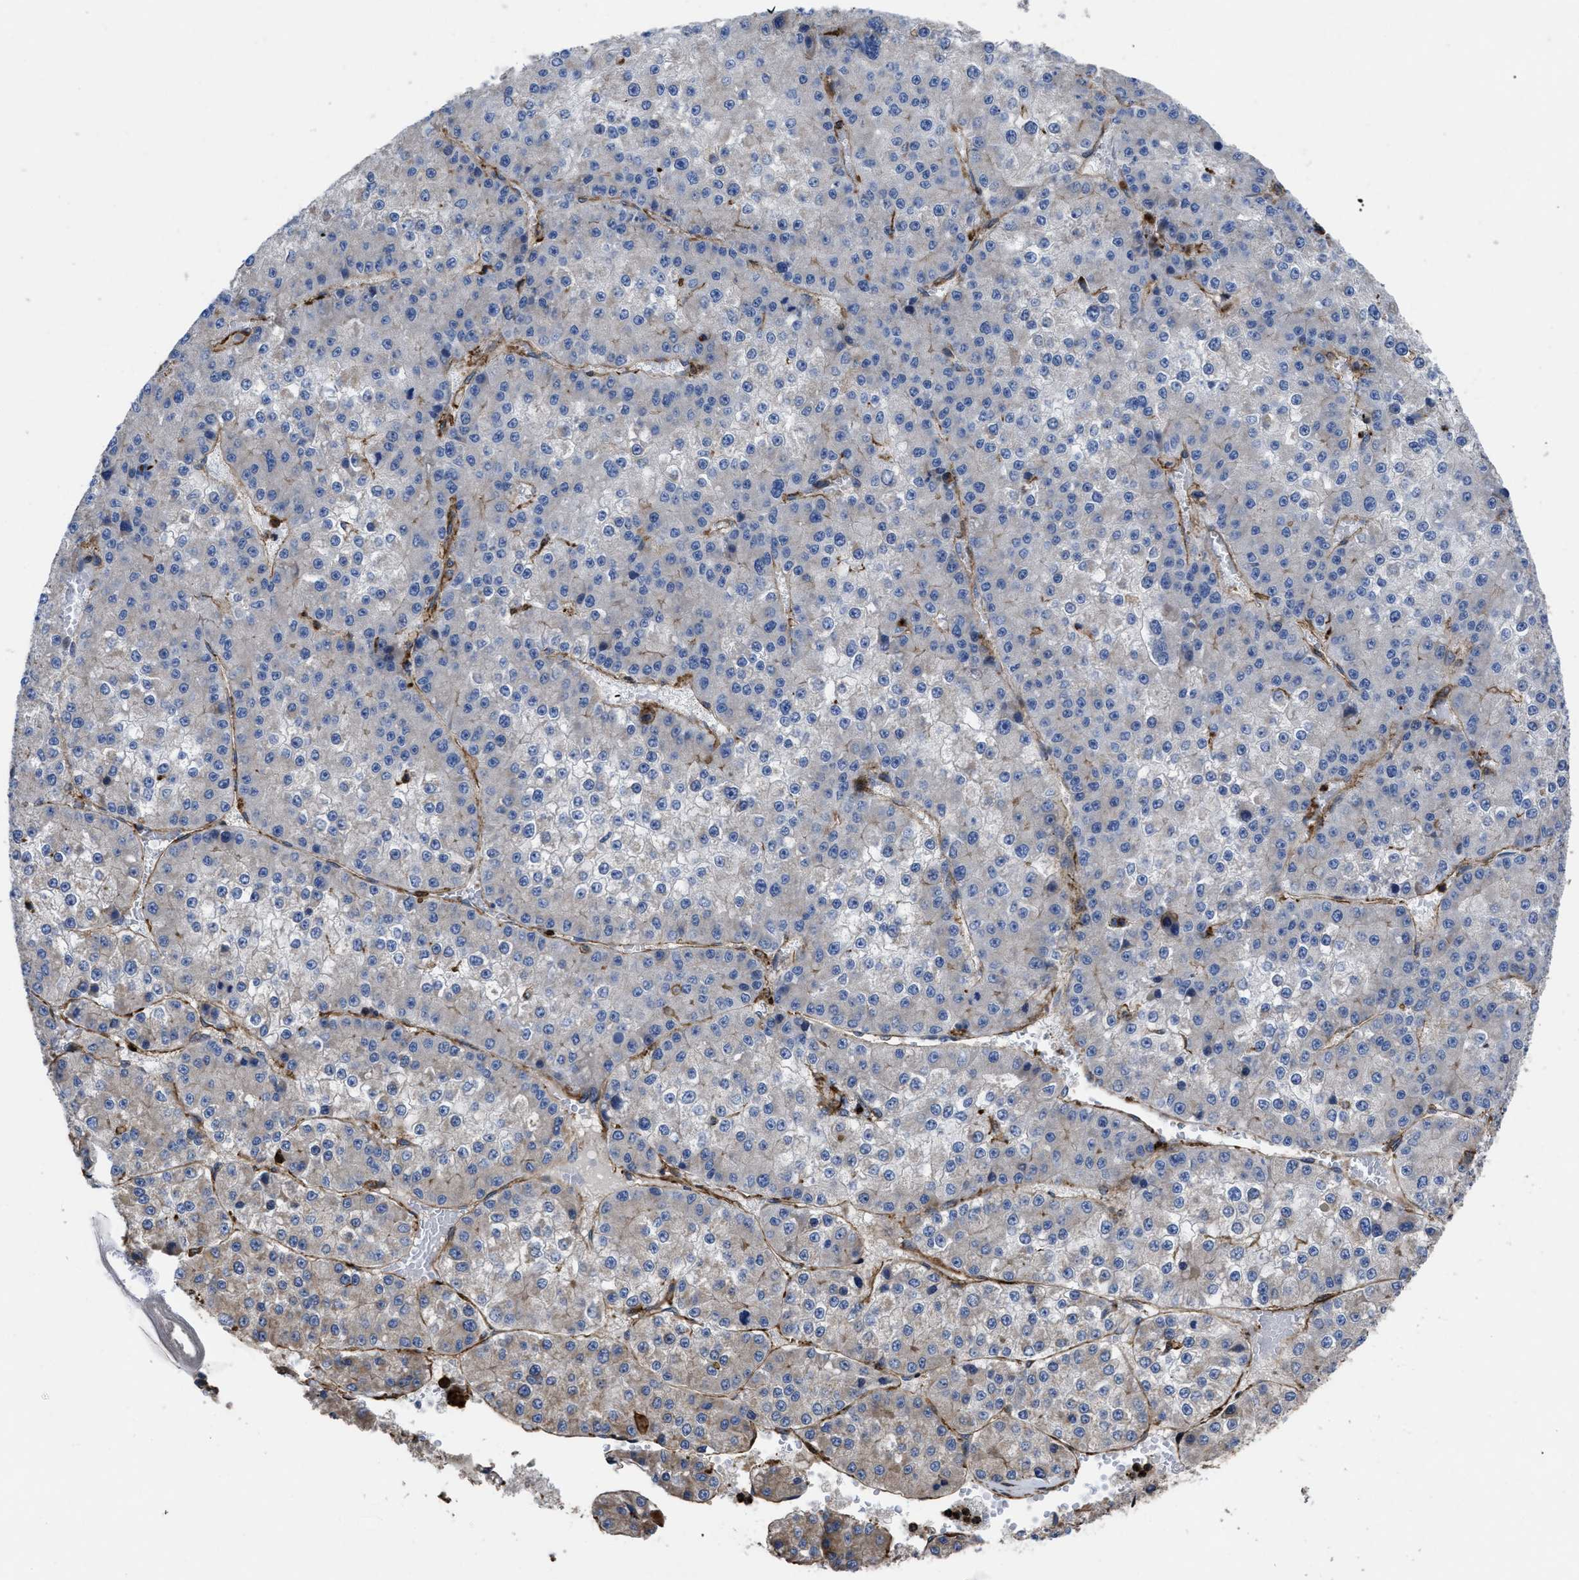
{"staining": {"intensity": "negative", "quantity": "none", "location": "none"}, "tissue": "liver cancer", "cell_type": "Tumor cells", "image_type": "cancer", "snomed": [{"axis": "morphology", "description": "Carcinoma, Hepatocellular, NOS"}, {"axis": "topography", "description": "Liver"}], "caption": "There is no significant staining in tumor cells of hepatocellular carcinoma (liver).", "gene": "SCUBE2", "patient": {"sex": "female", "age": 73}}